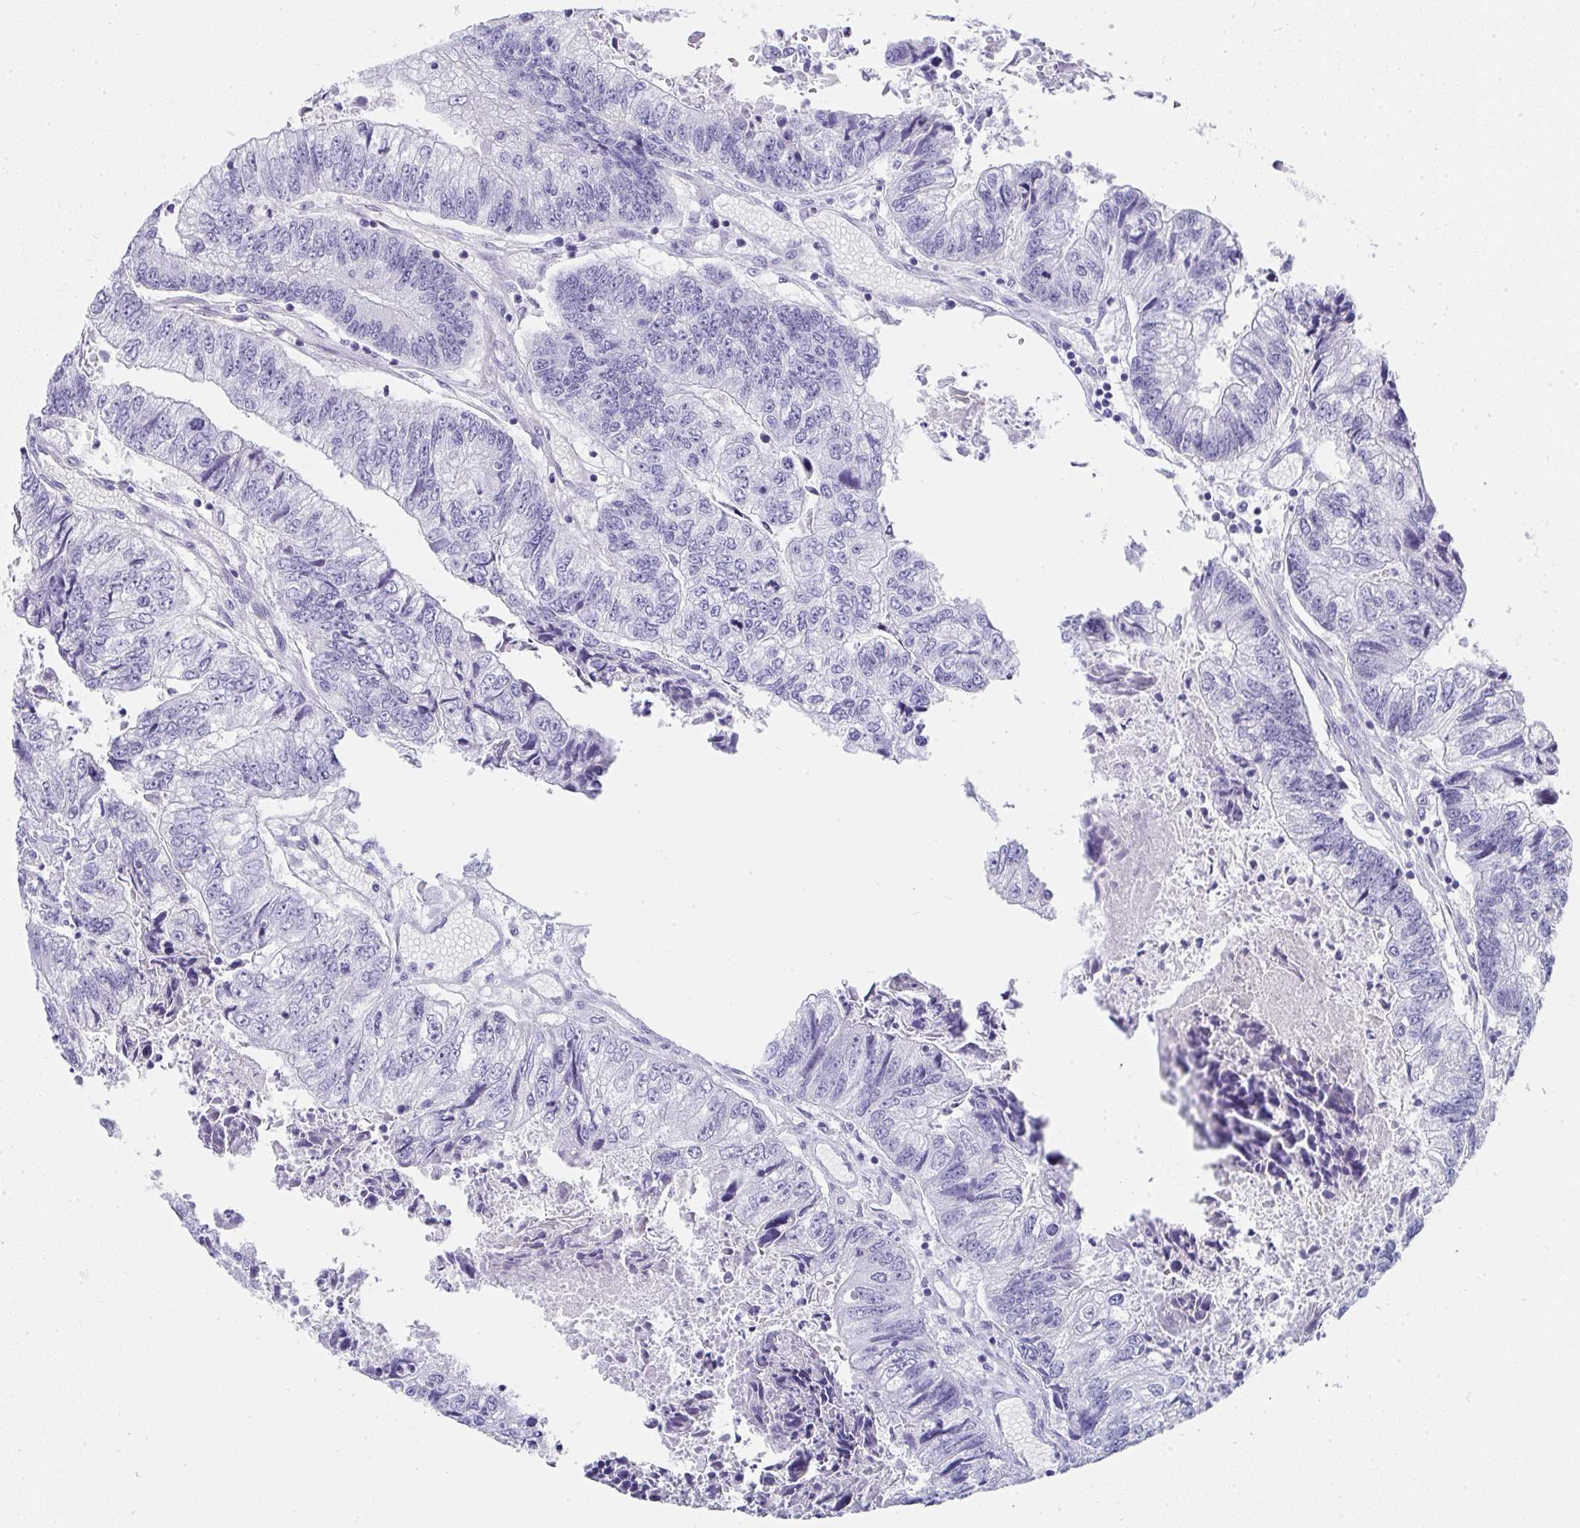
{"staining": {"intensity": "negative", "quantity": "none", "location": "none"}, "tissue": "colorectal cancer", "cell_type": "Tumor cells", "image_type": "cancer", "snomed": [{"axis": "morphology", "description": "Adenocarcinoma, NOS"}, {"axis": "topography", "description": "Colon"}], "caption": "Immunohistochemistry (IHC) histopathology image of adenocarcinoma (colorectal) stained for a protein (brown), which shows no positivity in tumor cells.", "gene": "PRND", "patient": {"sex": "male", "age": 86}}